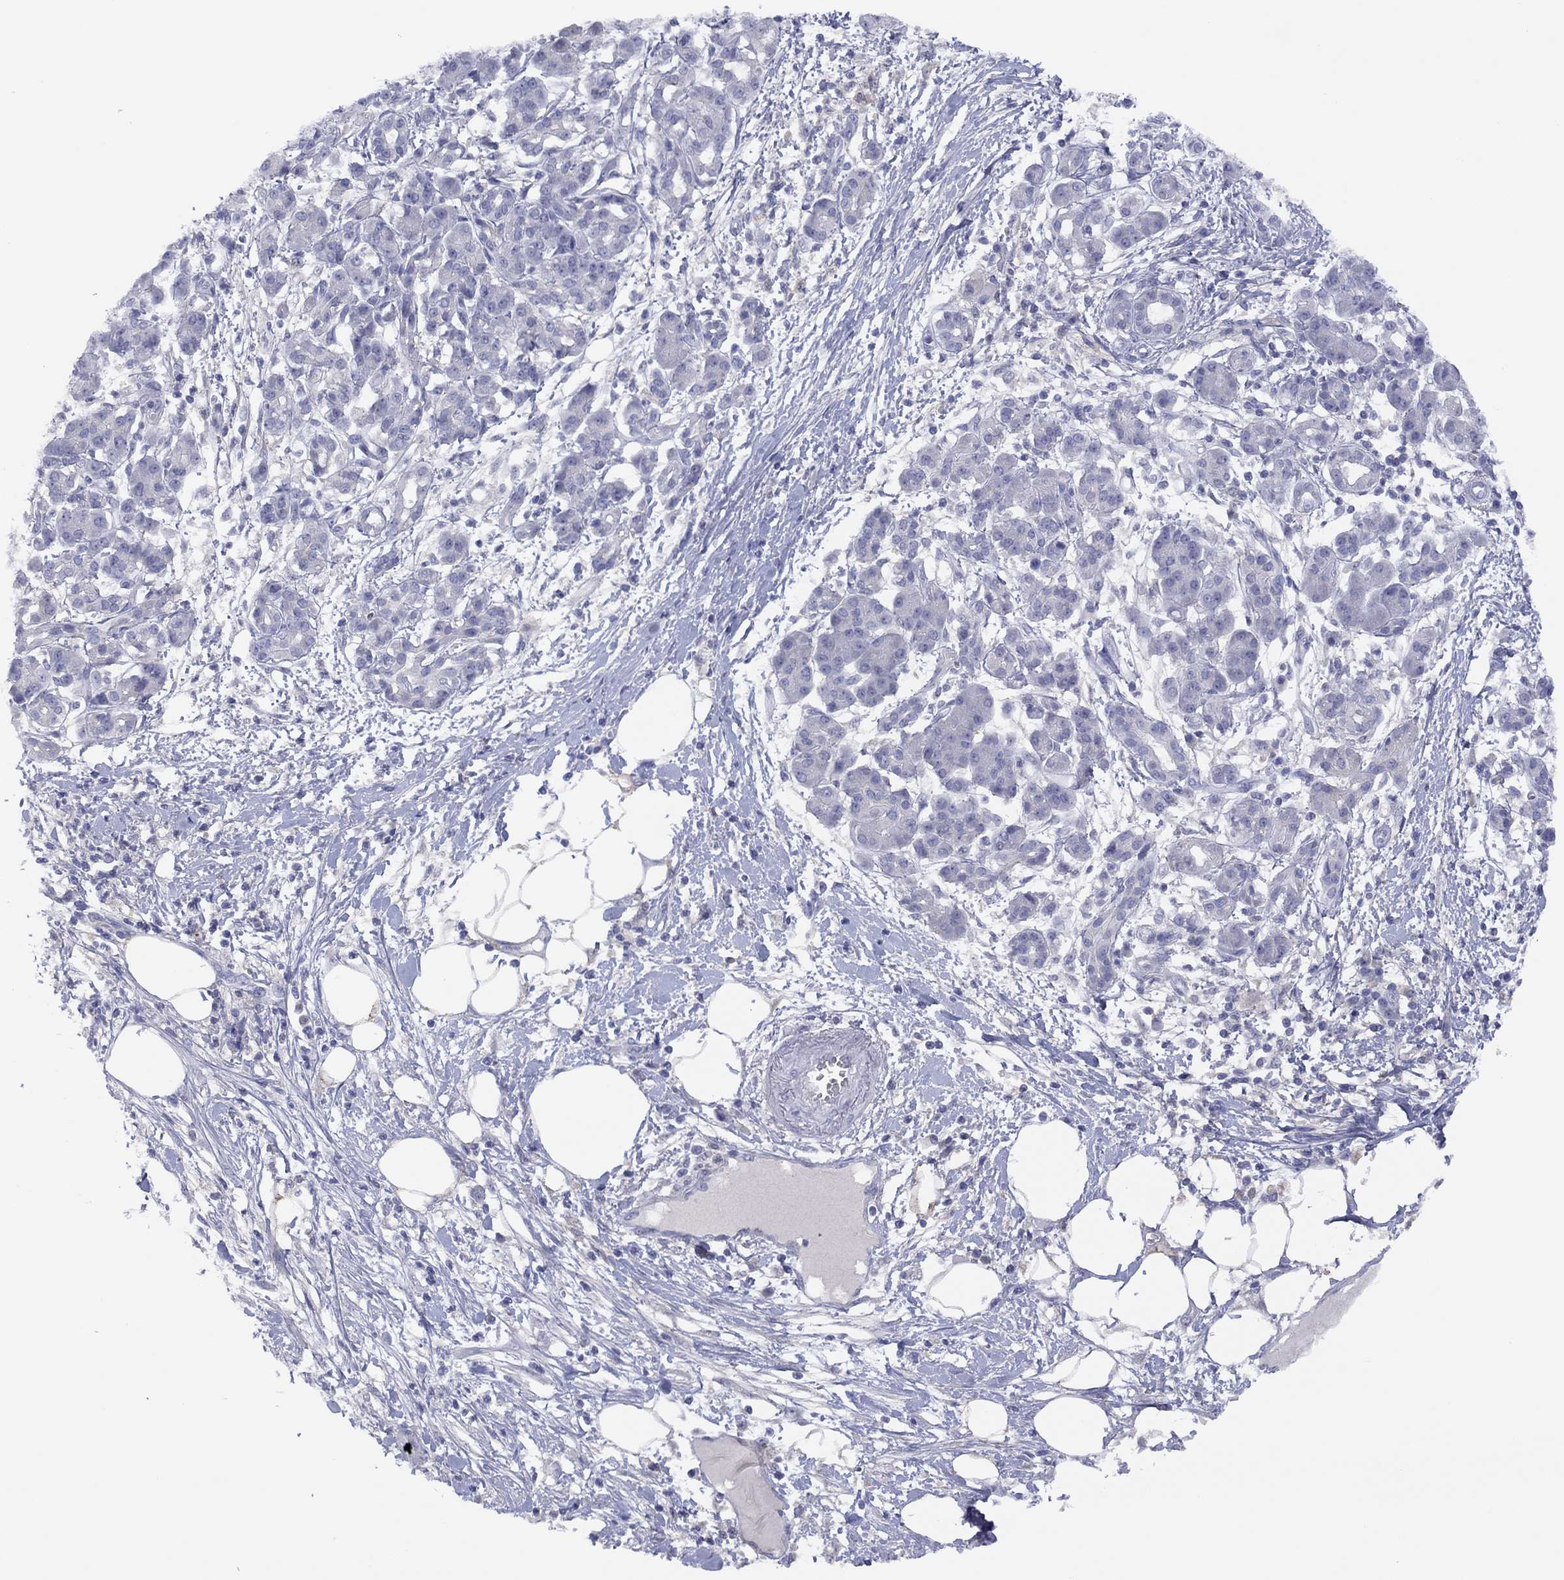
{"staining": {"intensity": "negative", "quantity": "none", "location": "none"}, "tissue": "pancreatic cancer", "cell_type": "Tumor cells", "image_type": "cancer", "snomed": [{"axis": "morphology", "description": "Adenocarcinoma, NOS"}, {"axis": "topography", "description": "Pancreas"}], "caption": "Immunohistochemical staining of human pancreatic cancer demonstrates no significant staining in tumor cells.", "gene": "CYP2B6", "patient": {"sex": "male", "age": 72}}